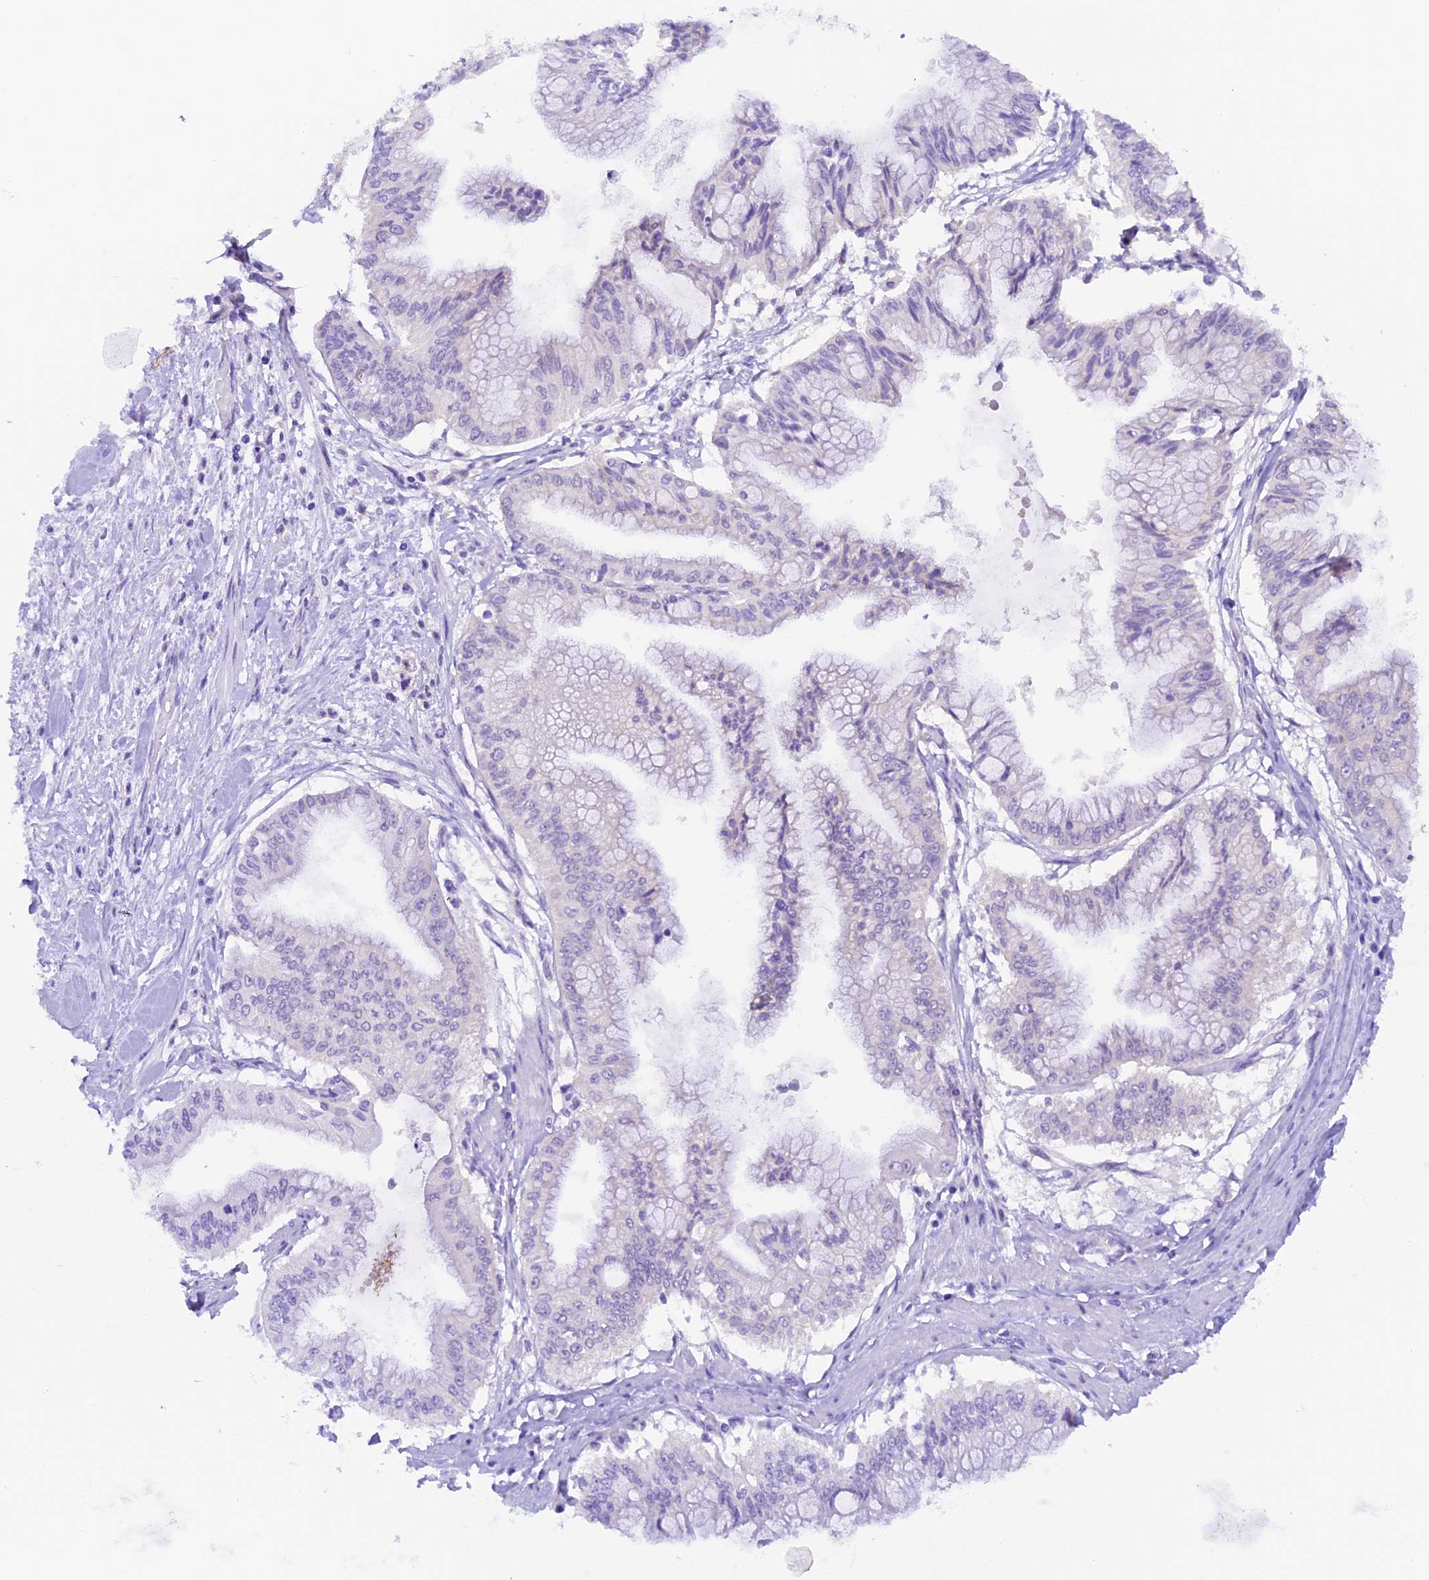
{"staining": {"intensity": "negative", "quantity": "none", "location": "none"}, "tissue": "pancreatic cancer", "cell_type": "Tumor cells", "image_type": "cancer", "snomed": [{"axis": "morphology", "description": "Adenocarcinoma, NOS"}, {"axis": "topography", "description": "Pancreas"}], "caption": "Immunohistochemistry (IHC) image of neoplastic tissue: pancreatic adenocarcinoma stained with DAB (3,3'-diaminobenzidine) exhibits no significant protein staining in tumor cells.", "gene": "NCK2", "patient": {"sex": "male", "age": 46}}